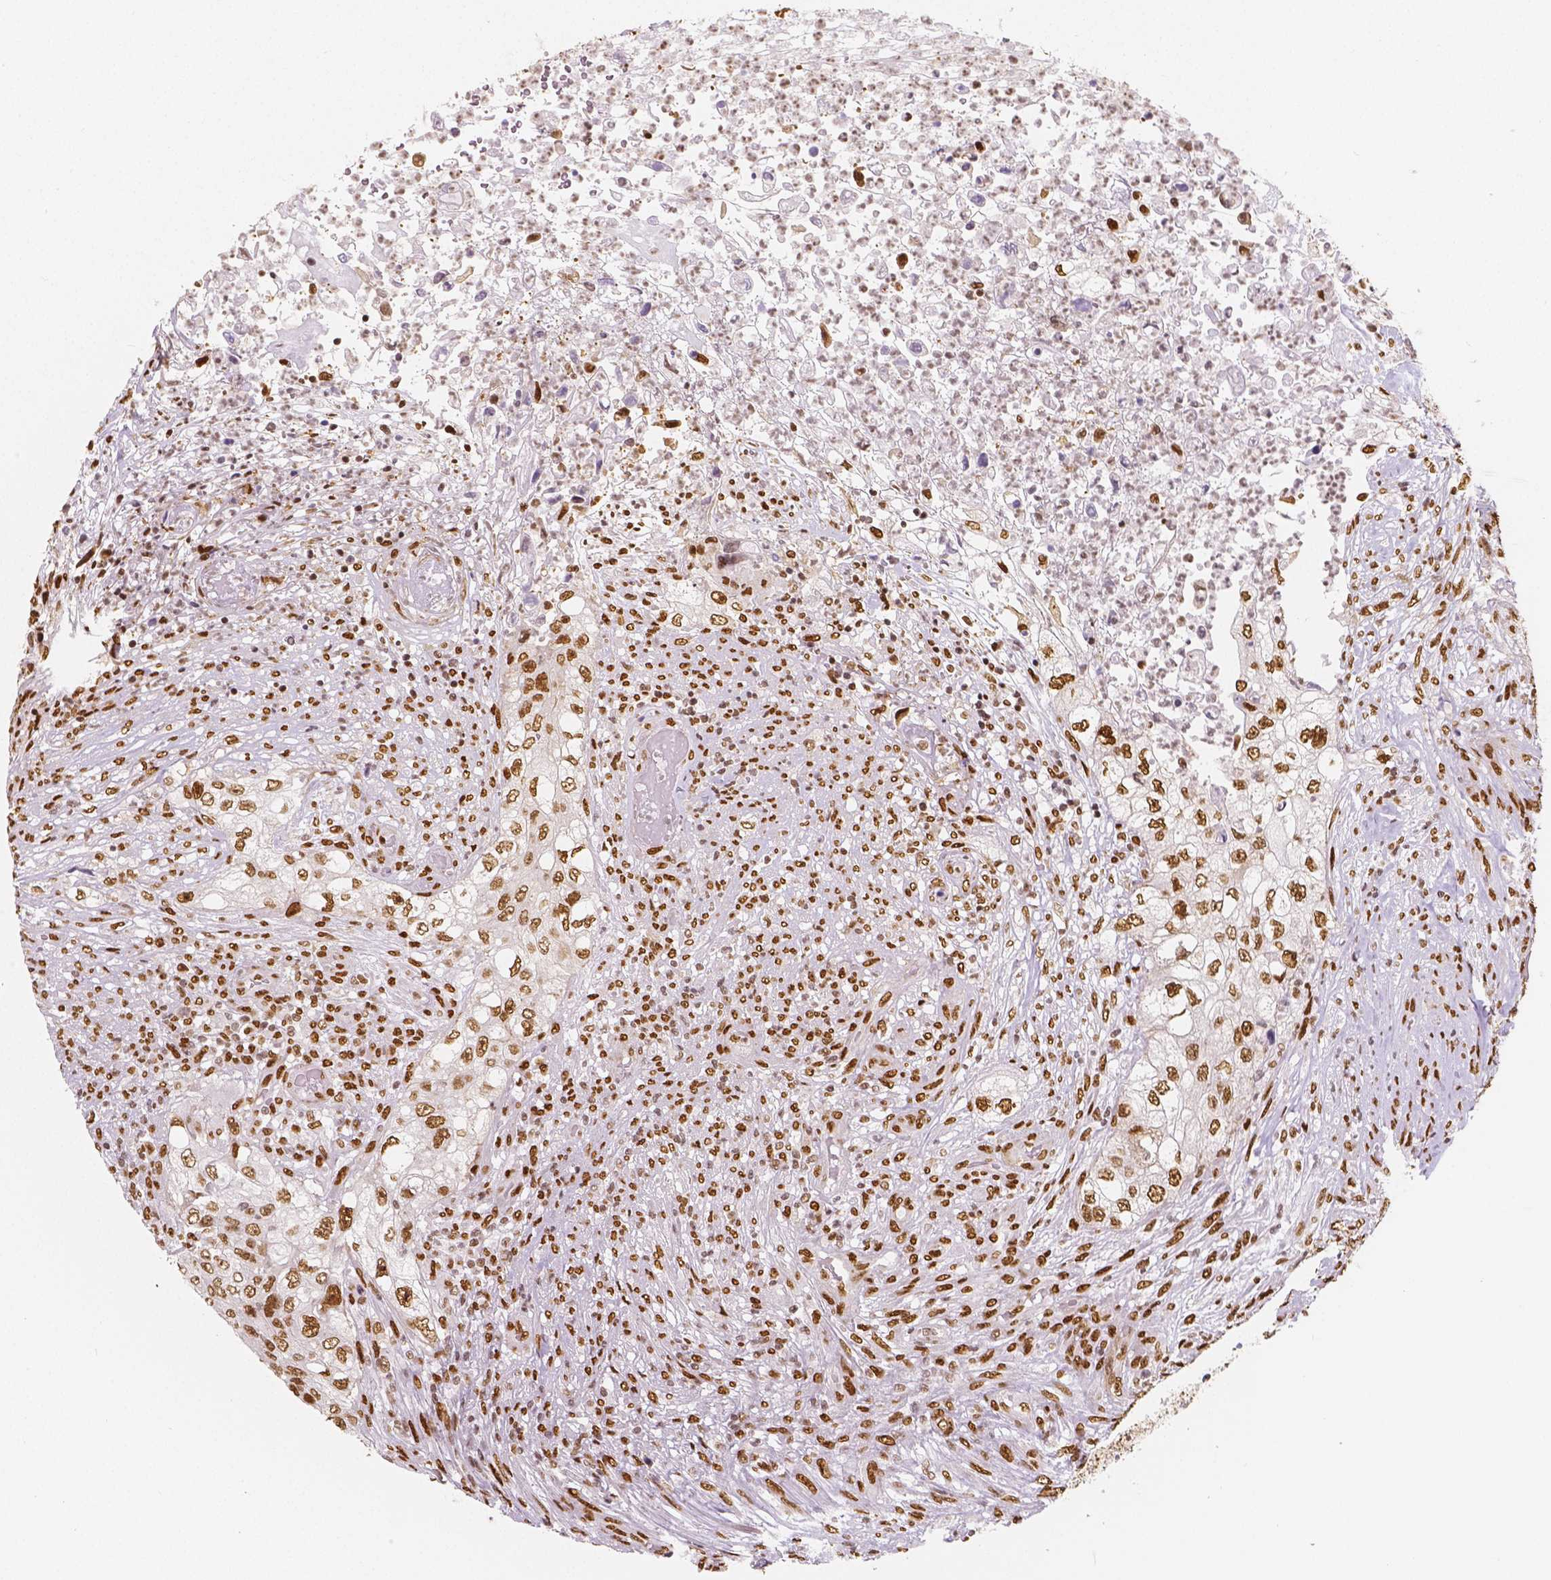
{"staining": {"intensity": "moderate", "quantity": ">75%", "location": "nuclear"}, "tissue": "urothelial cancer", "cell_type": "Tumor cells", "image_type": "cancer", "snomed": [{"axis": "morphology", "description": "Urothelial carcinoma, High grade"}, {"axis": "topography", "description": "Urinary bladder"}], "caption": "Human urothelial cancer stained with a protein marker displays moderate staining in tumor cells.", "gene": "NUCKS1", "patient": {"sex": "female", "age": 60}}